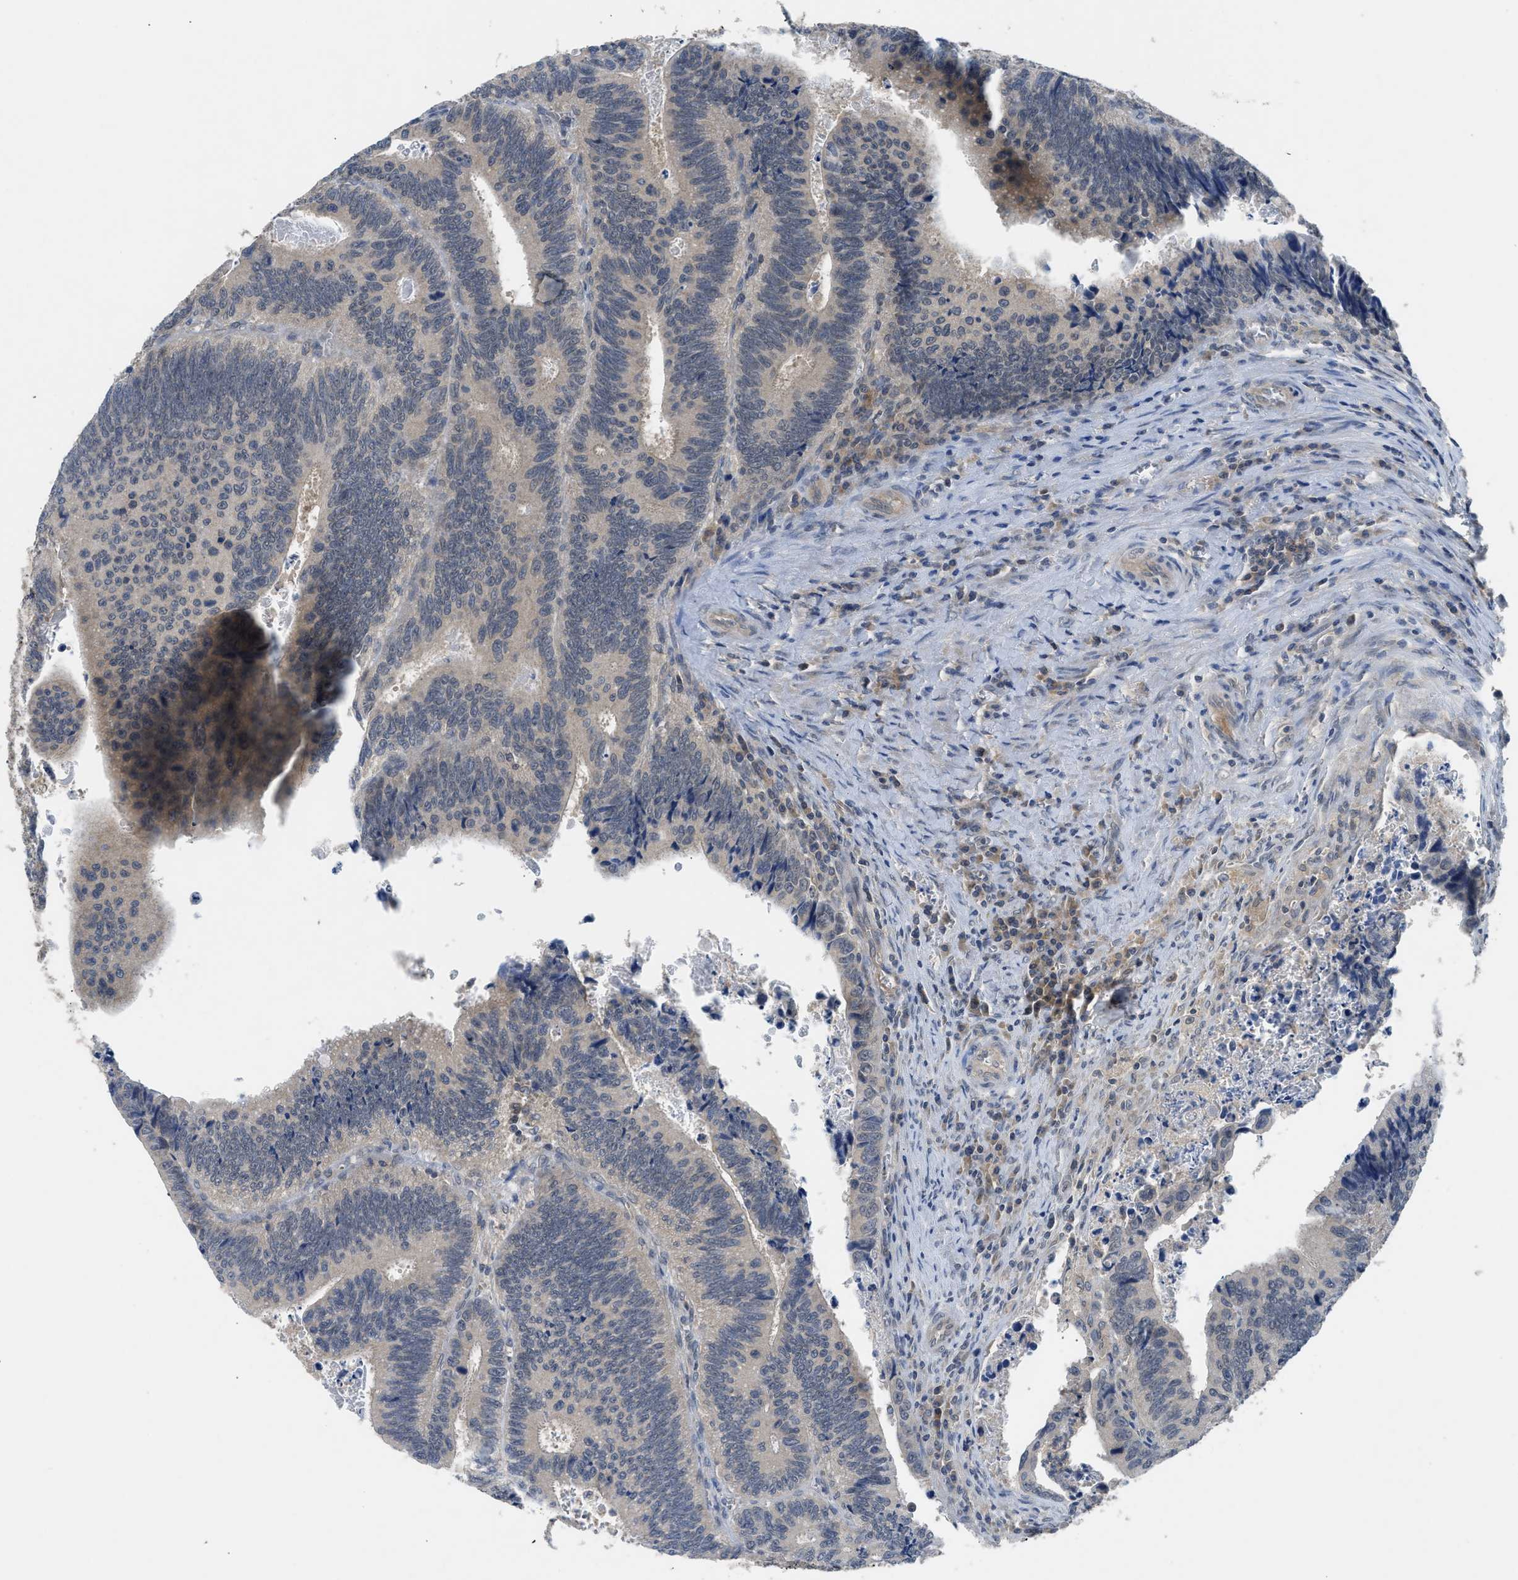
{"staining": {"intensity": "weak", "quantity": ">75%", "location": "cytoplasmic/membranous"}, "tissue": "colorectal cancer", "cell_type": "Tumor cells", "image_type": "cancer", "snomed": [{"axis": "morphology", "description": "Inflammation, NOS"}, {"axis": "morphology", "description": "Adenocarcinoma, NOS"}, {"axis": "topography", "description": "Colon"}], "caption": "DAB (3,3'-diaminobenzidine) immunohistochemical staining of colorectal adenocarcinoma exhibits weak cytoplasmic/membranous protein staining in about >75% of tumor cells.", "gene": "PDE7A", "patient": {"sex": "male", "age": 72}}